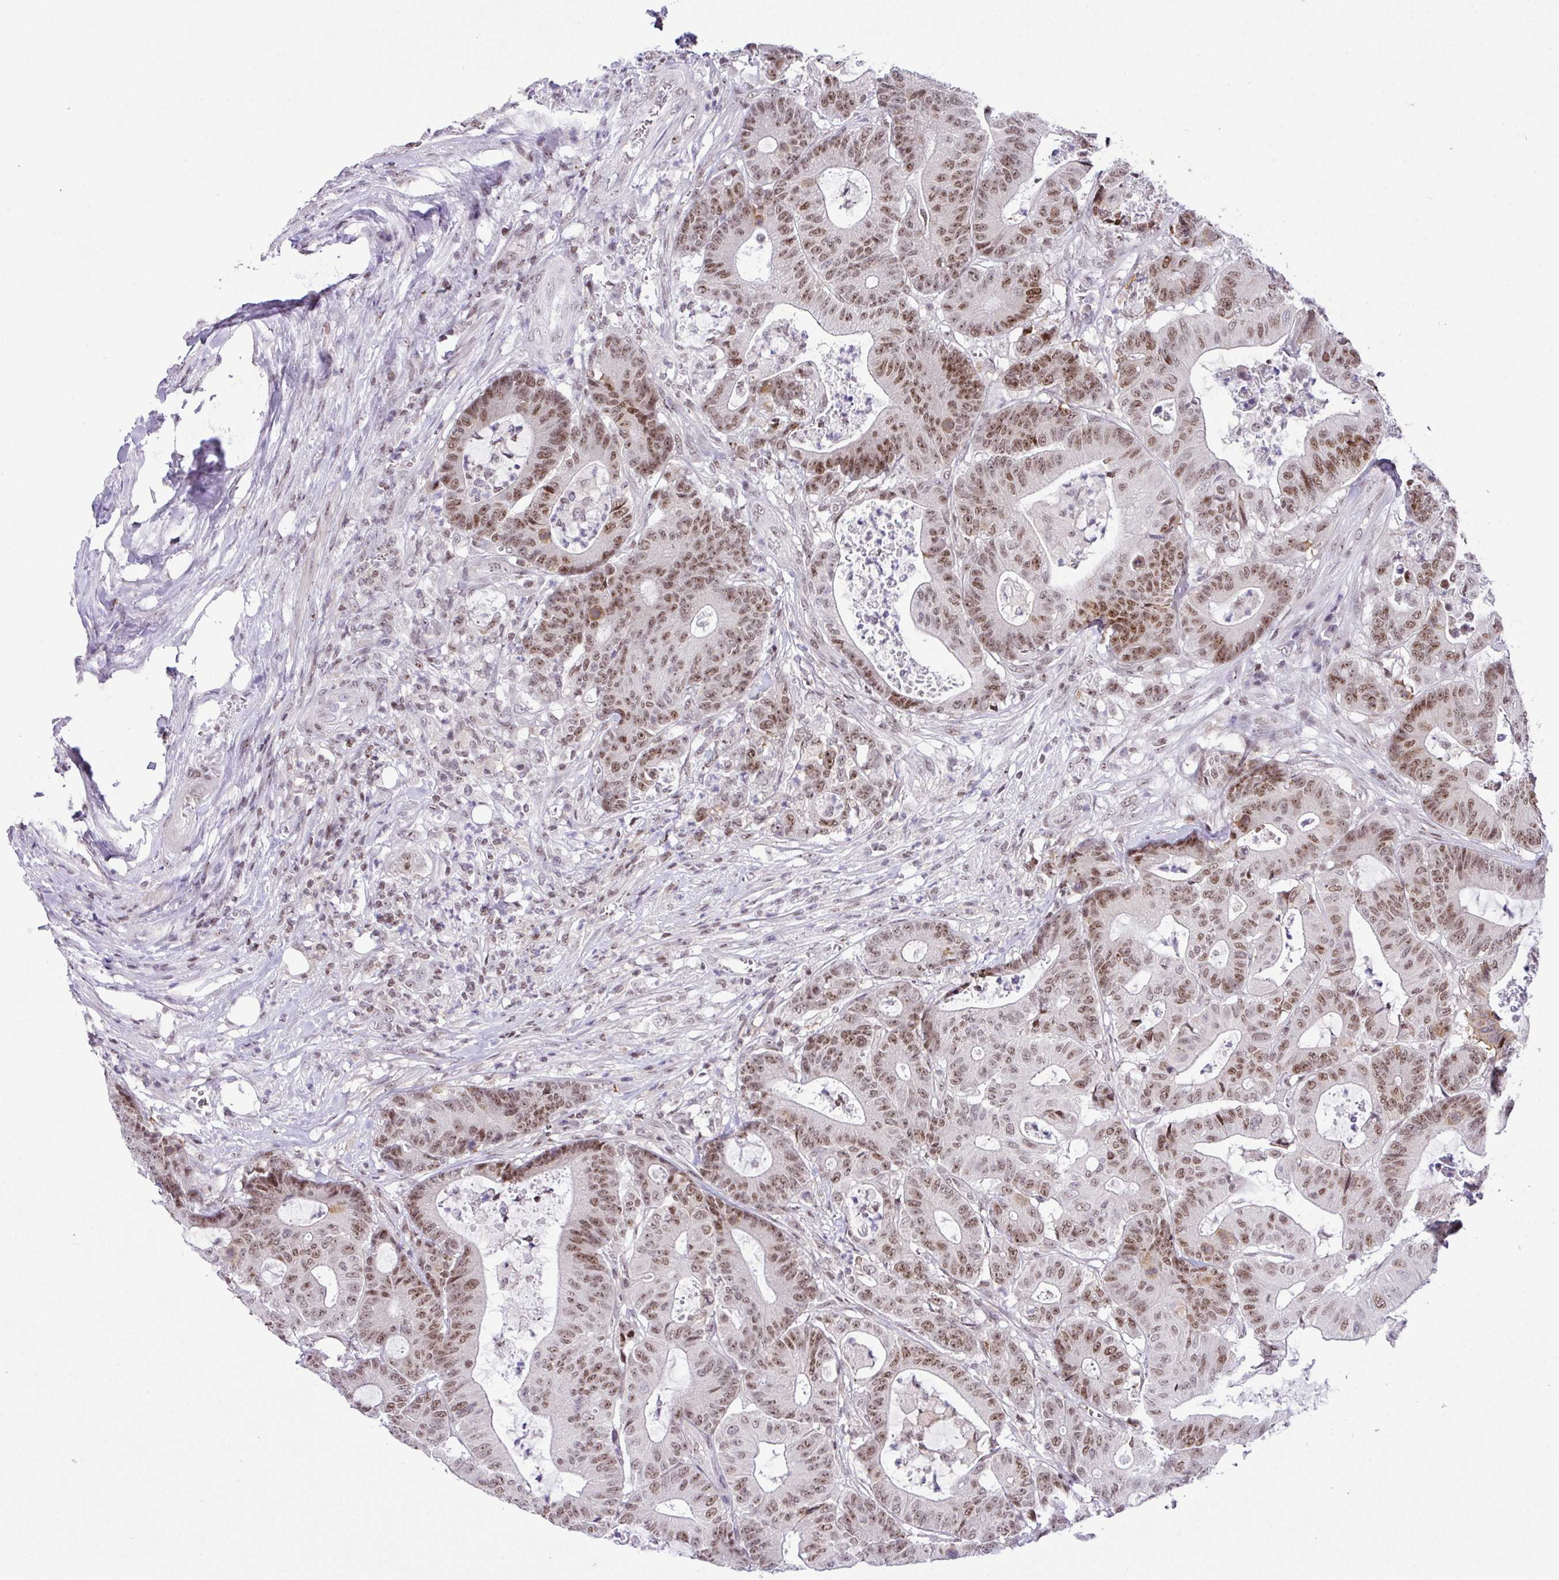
{"staining": {"intensity": "moderate", "quantity": ">75%", "location": "nuclear"}, "tissue": "colorectal cancer", "cell_type": "Tumor cells", "image_type": "cancer", "snomed": [{"axis": "morphology", "description": "Adenocarcinoma, NOS"}, {"axis": "topography", "description": "Colon"}], "caption": "Adenocarcinoma (colorectal) was stained to show a protein in brown. There is medium levels of moderate nuclear expression in about >75% of tumor cells.", "gene": "CCDC137", "patient": {"sex": "female", "age": 84}}